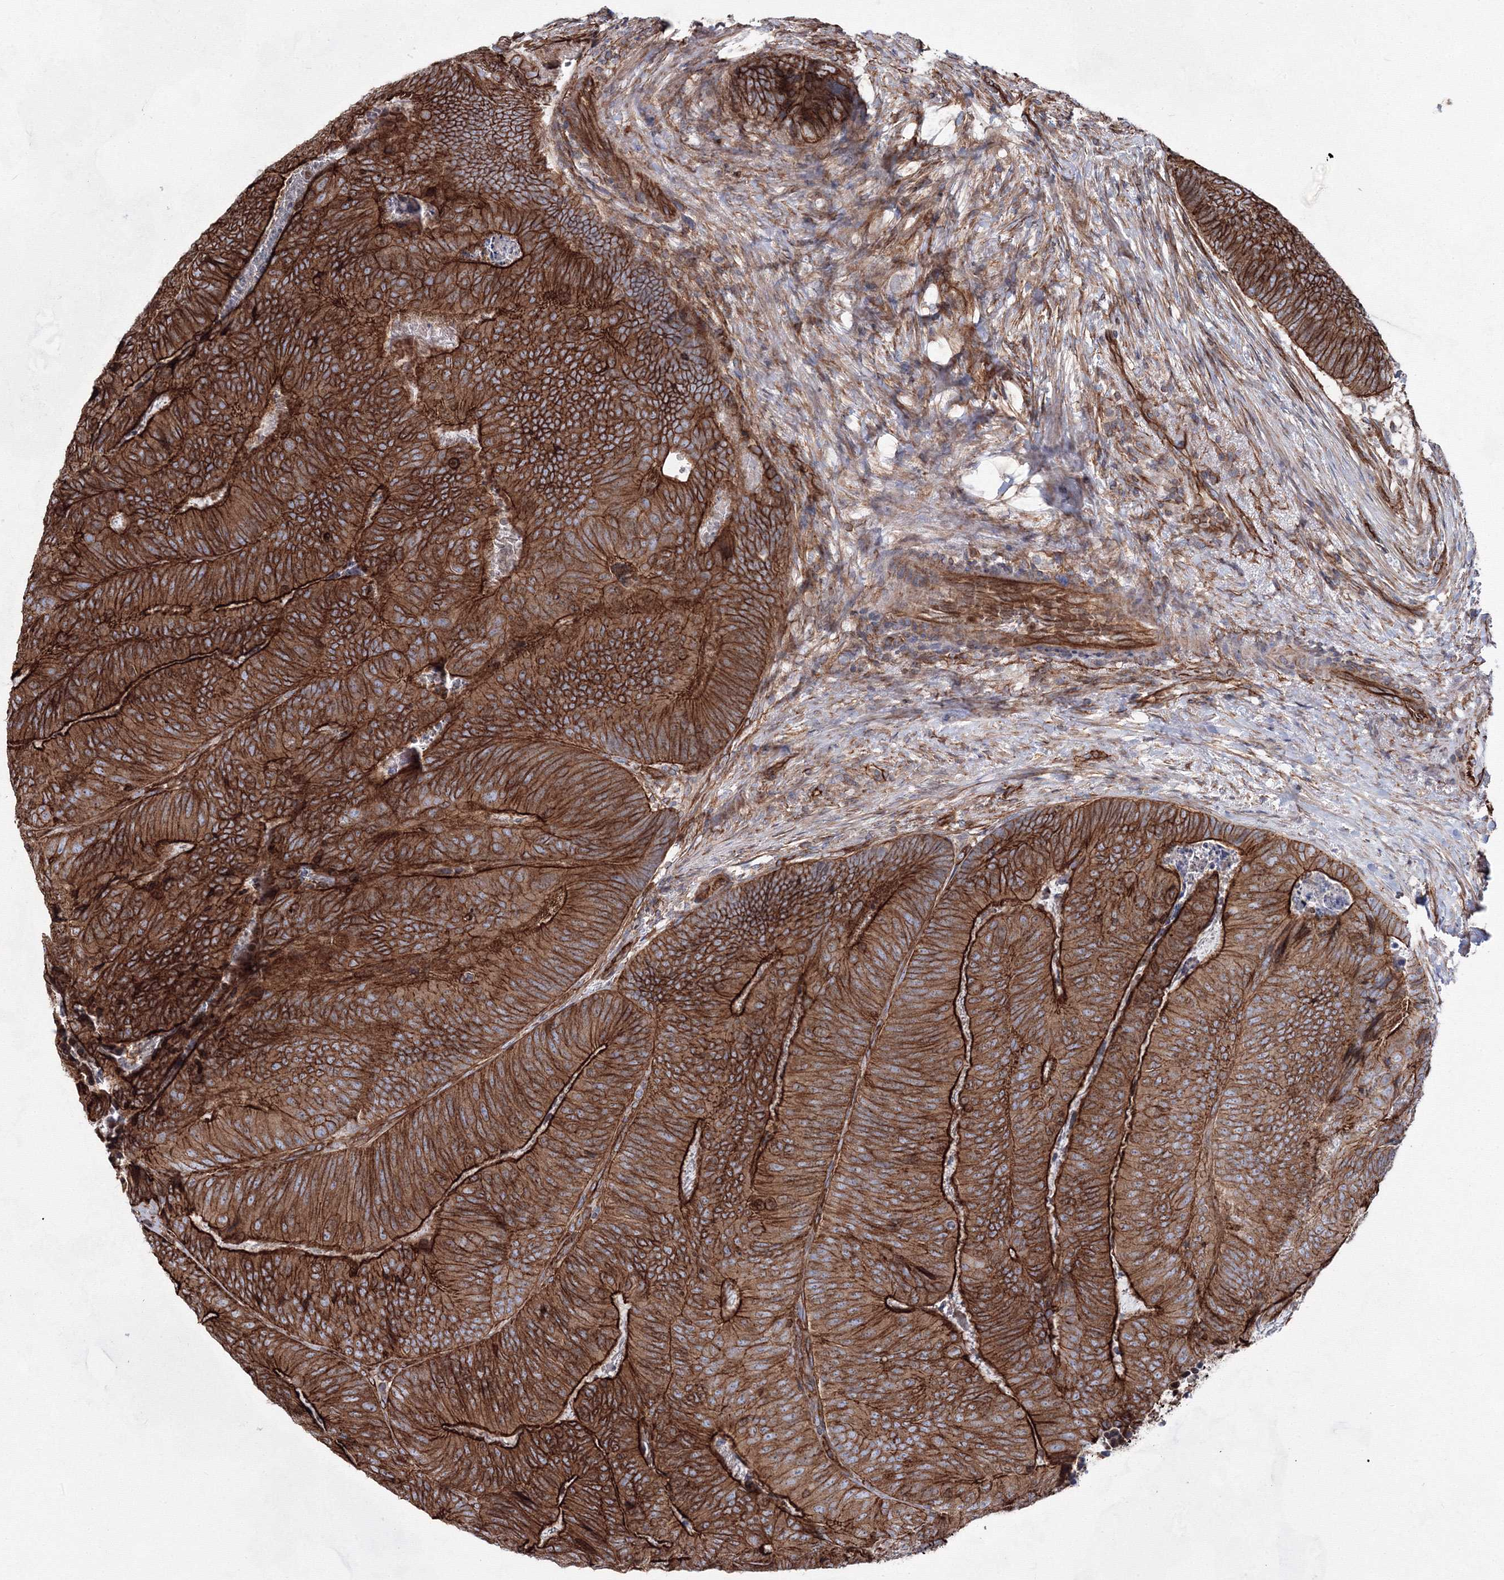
{"staining": {"intensity": "strong", "quantity": ">75%", "location": "cytoplasmic/membranous"}, "tissue": "colorectal cancer", "cell_type": "Tumor cells", "image_type": "cancer", "snomed": [{"axis": "morphology", "description": "Adenocarcinoma, NOS"}, {"axis": "topography", "description": "Colon"}], "caption": "Immunohistochemical staining of human colorectal cancer displays high levels of strong cytoplasmic/membranous protein positivity in about >75% of tumor cells.", "gene": "ANKRD37", "patient": {"sex": "female", "age": 67}}